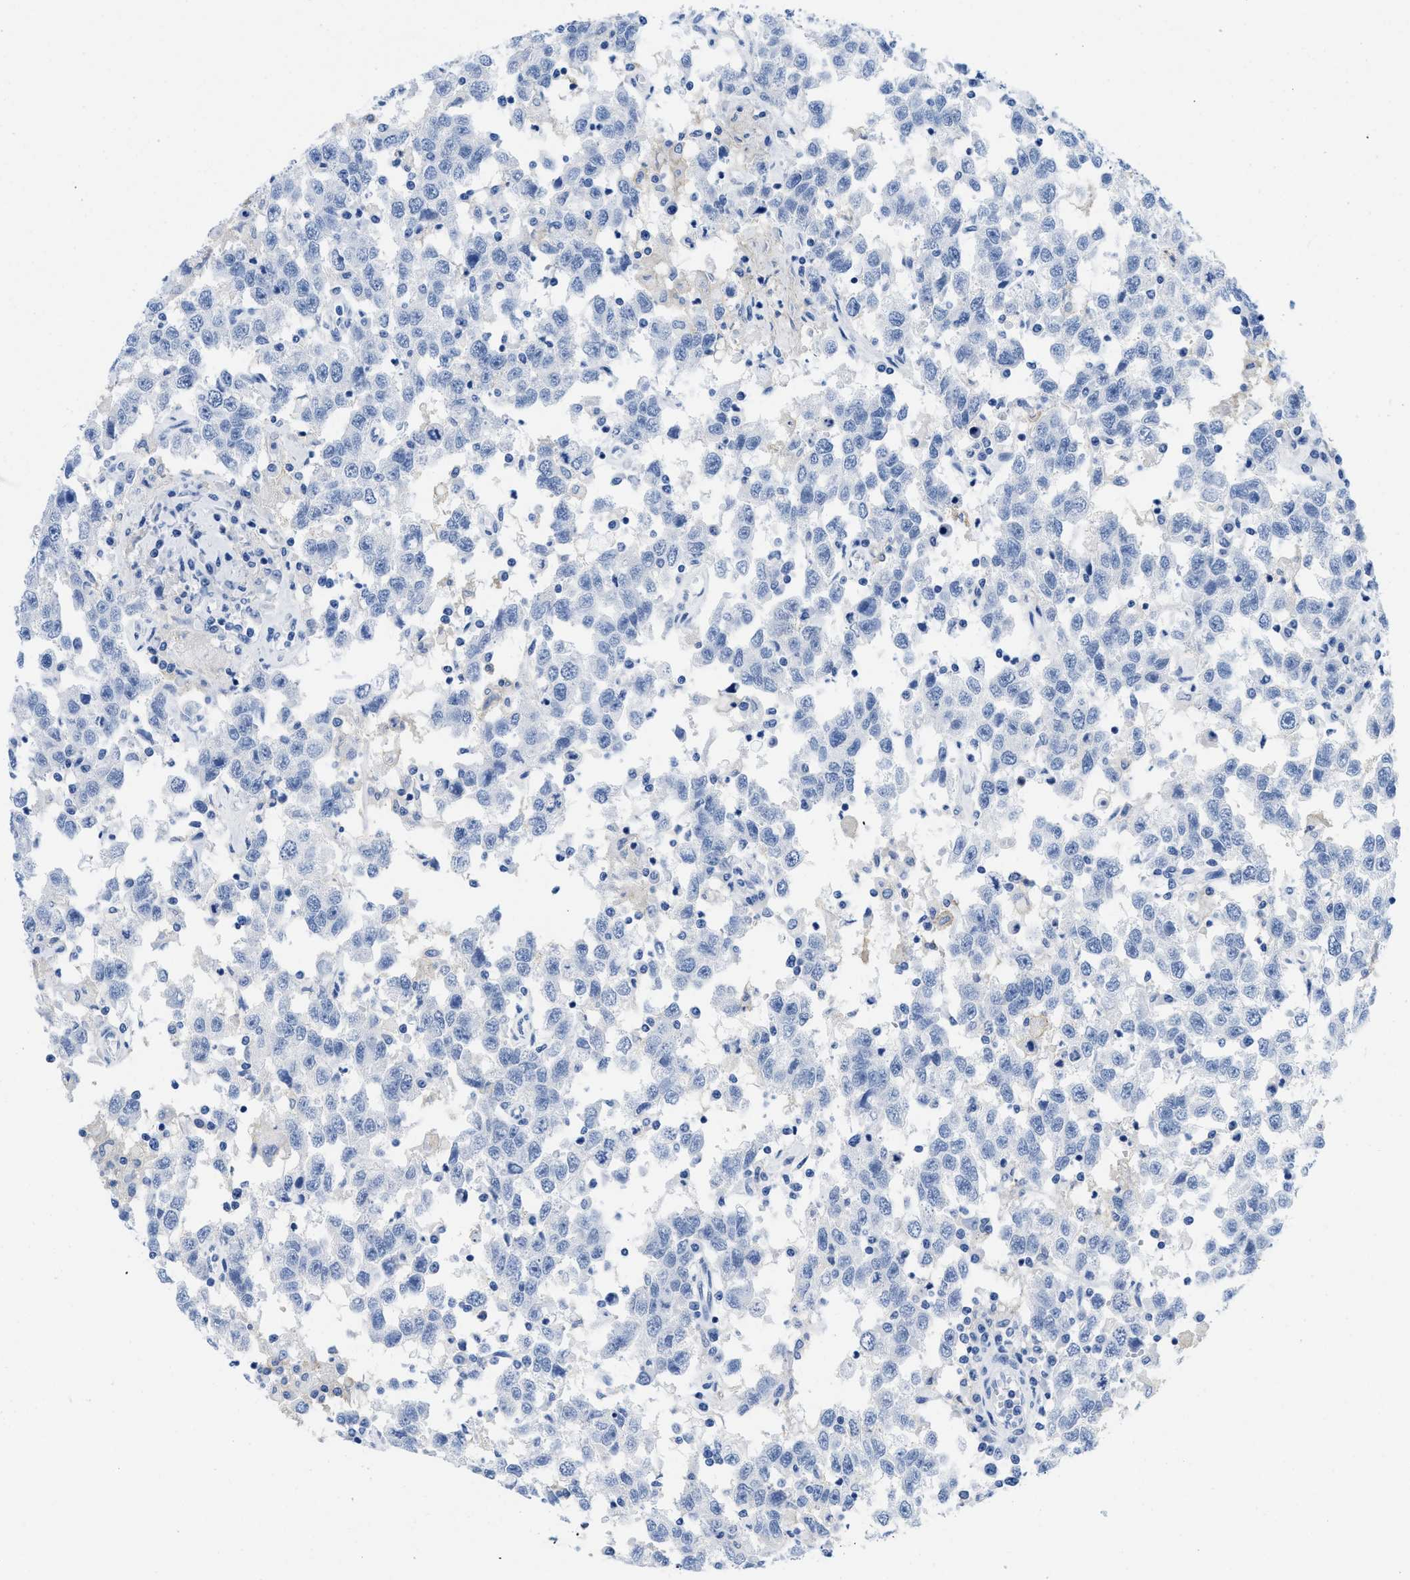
{"staining": {"intensity": "negative", "quantity": "none", "location": "none"}, "tissue": "testis cancer", "cell_type": "Tumor cells", "image_type": "cancer", "snomed": [{"axis": "morphology", "description": "Seminoma, NOS"}, {"axis": "topography", "description": "Testis"}], "caption": "High power microscopy photomicrograph of an immunohistochemistry (IHC) image of seminoma (testis), revealing no significant staining in tumor cells.", "gene": "CR1", "patient": {"sex": "male", "age": 41}}